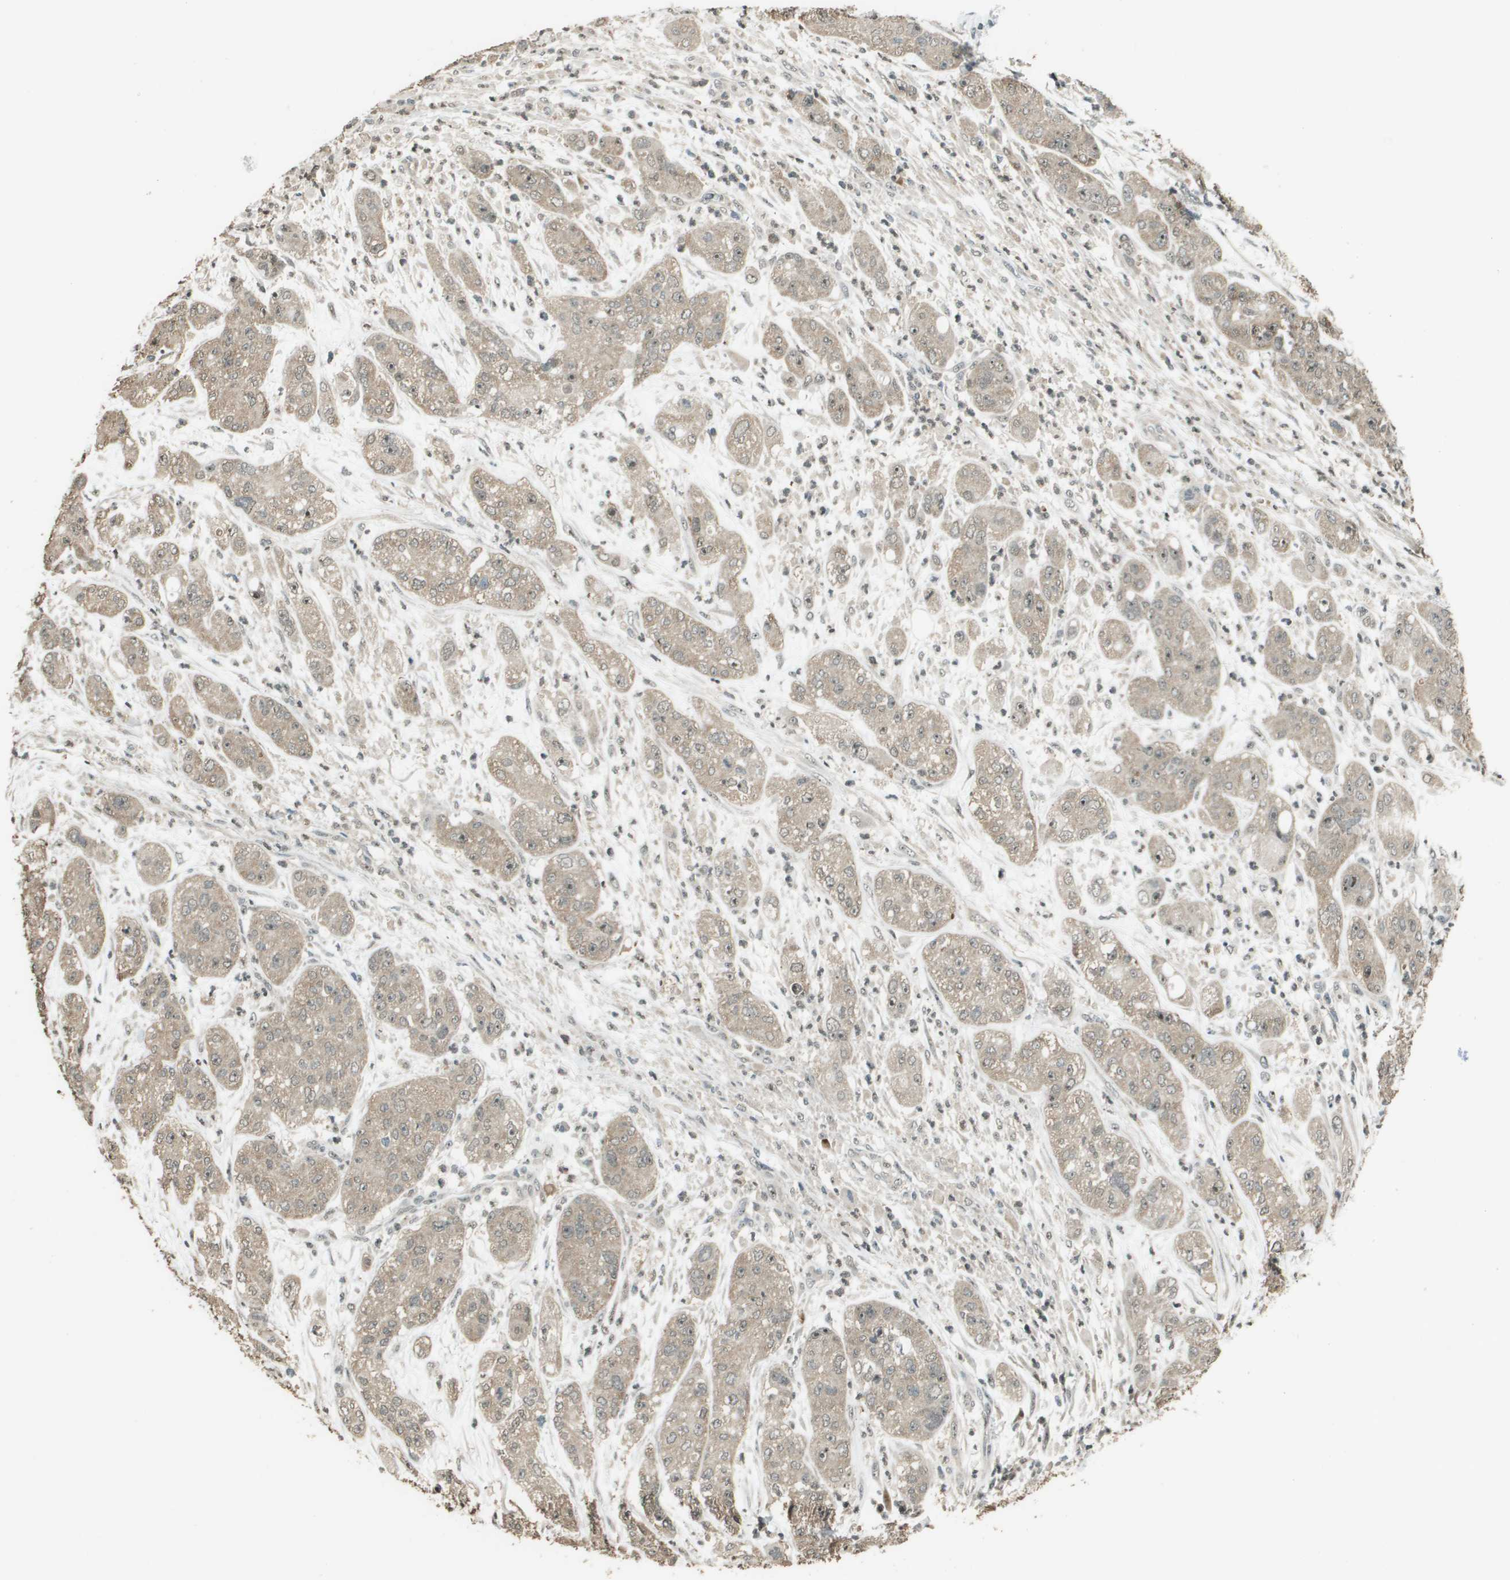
{"staining": {"intensity": "weak", "quantity": ">75%", "location": "cytoplasmic/membranous"}, "tissue": "pancreatic cancer", "cell_type": "Tumor cells", "image_type": "cancer", "snomed": [{"axis": "morphology", "description": "Adenocarcinoma, NOS"}, {"axis": "topography", "description": "Pancreas"}], "caption": "Immunohistochemical staining of human pancreatic cancer (adenocarcinoma) reveals weak cytoplasmic/membranous protein expression in about >75% of tumor cells.", "gene": "SDC3", "patient": {"sex": "female", "age": 78}}